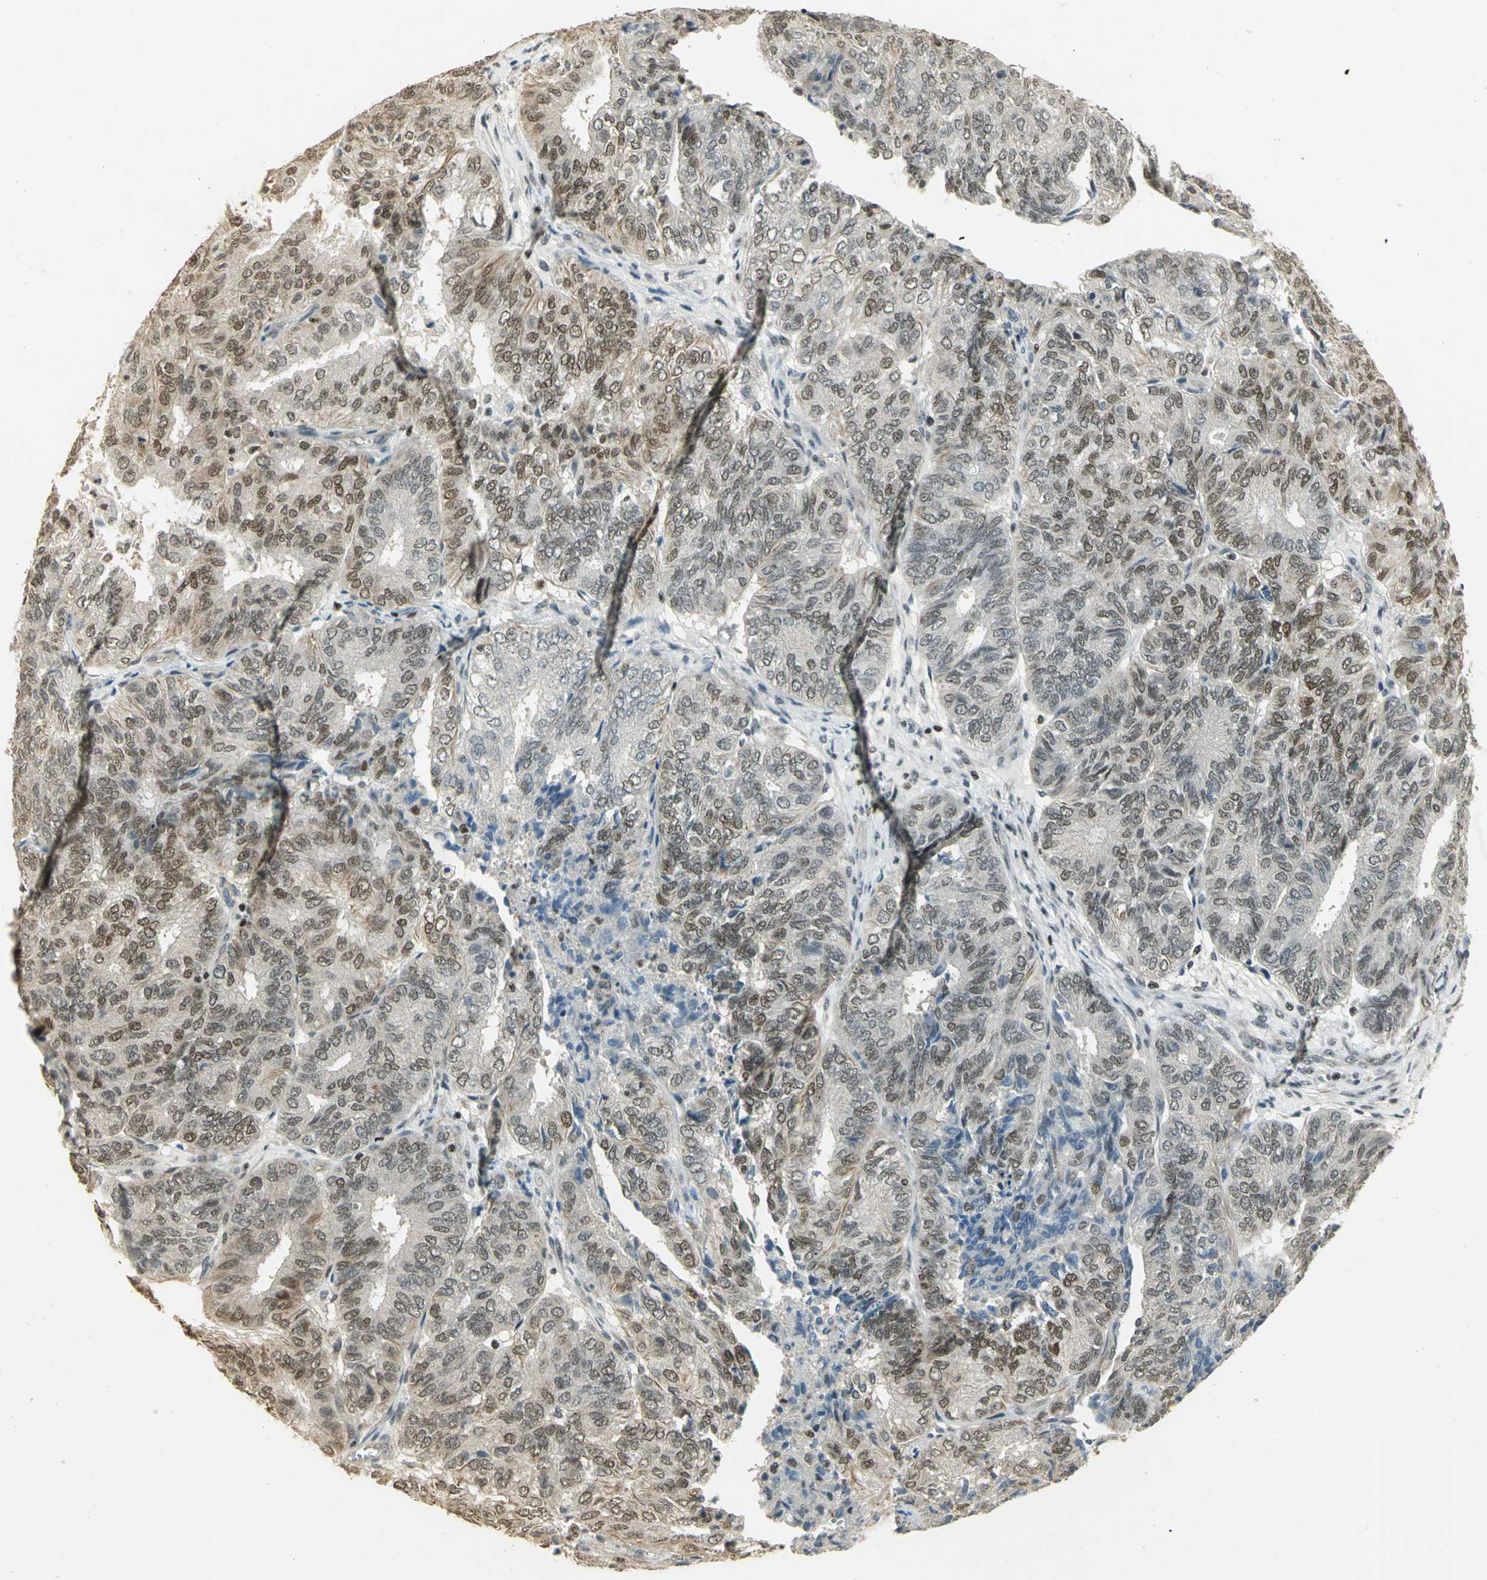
{"staining": {"intensity": "moderate", "quantity": ">75%", "location": "nuclear"}, "tissue": "endometrial cancer", "cell_type": "Tumor cells", "image_type": "cancer", "snomed": [{"axis": "morphology", "description": "Adenocarcinoma, NOS"}, {"axis": "topography", "description": "Uterus"}], "caption": "IHC image of neoplastic tissue: human endometrial cancer (adenocarcinoma) stained using immunohistochemistry (IHC) exhibits medium levels of moderate protein expression localized specifically in the nuclear of tumor cells, appearing as a nuclear brown color.", "gene": "ELF1", "patient": {"sex": "female", "age": 60}}